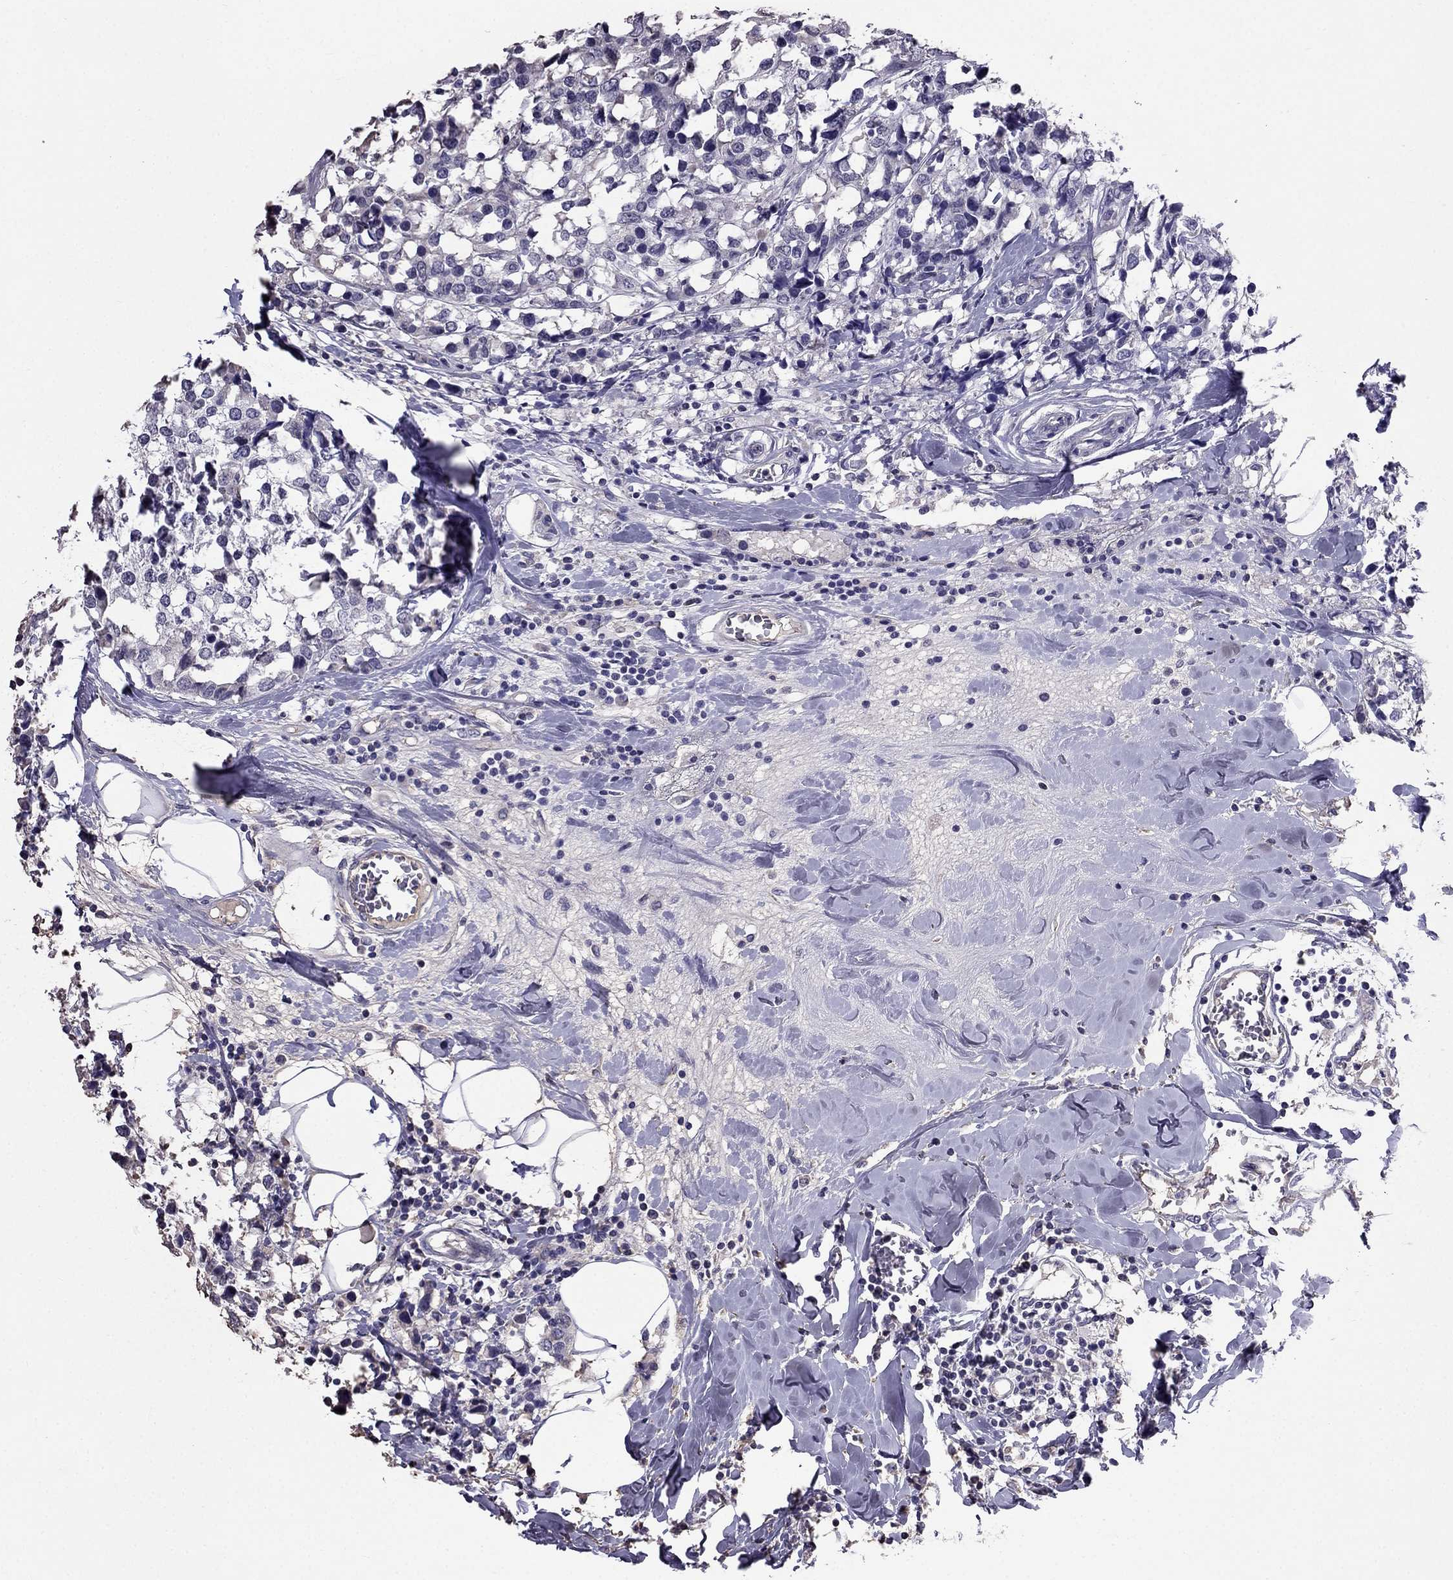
{"staining": {"intensity": "negative", "quantity": "none", "location": "none"}, "tissue": "breast cancer", "cell_type": "Tumor cells", "image_type": "cancer", "snomed": [{"axis": "morphology", "description": "Lobular carcinoma"}, {"axis": "topography", "description": "Breast"}], "caption": "Immunohistochemistry photomicrograph of human breast lobular carcinoma stained for a protein (brown), which displays no expression in tumor cells.", "gene": "TBC1D21", "patient": {"sex": "female", "age": 59}}